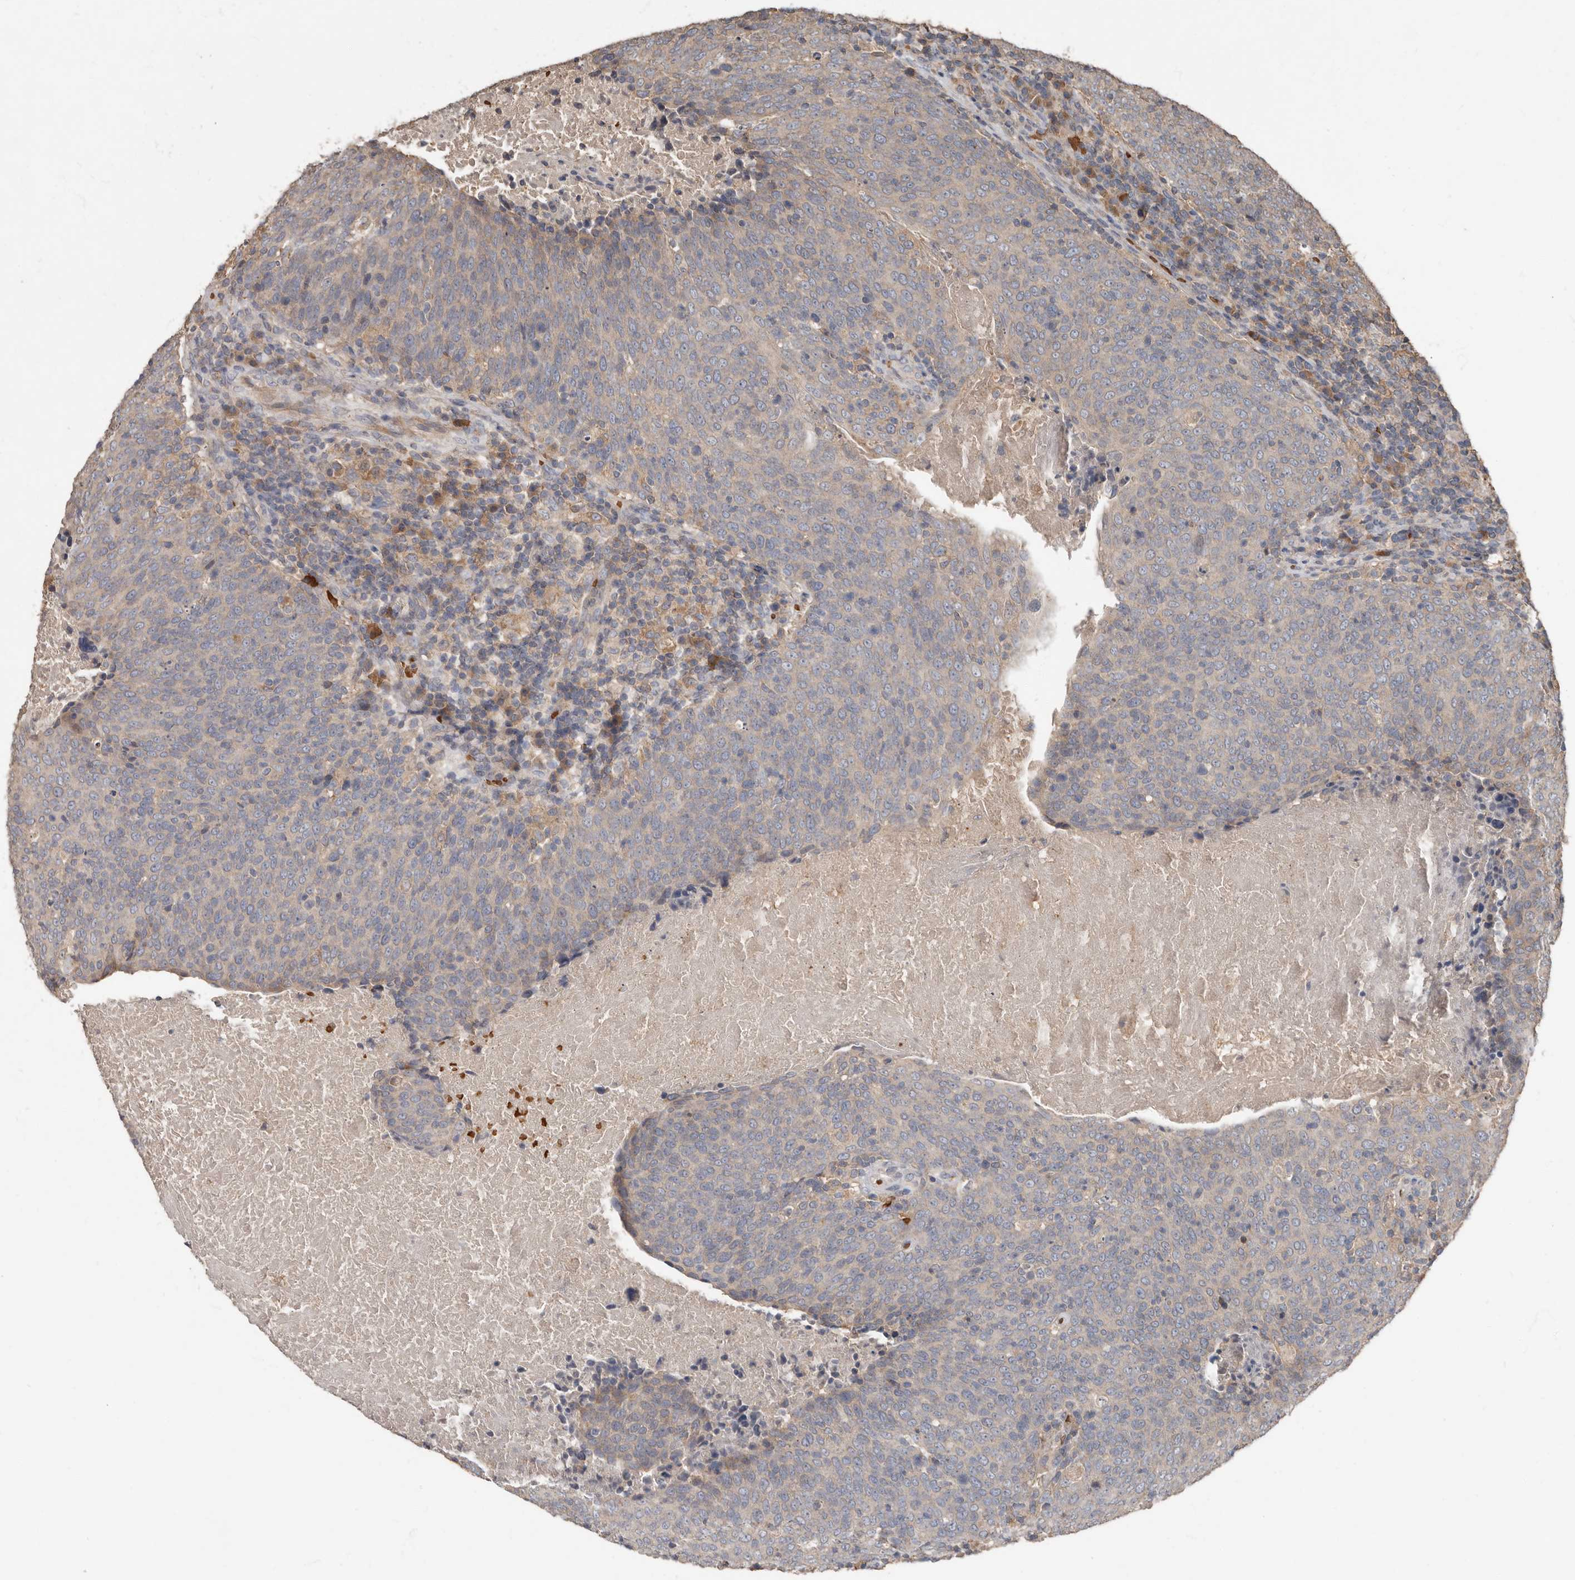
{"staining": {"intensity": "weak", "quantity": "25%-75%", "location": "cytoplasmic/membranous"}, "tissue": "head and neck cancer", "cell_type": "Tumor cells", "image_type": "cancer", "snomed": [{"axis": "morphology", "description": "Squamous cell carcinoma, NOS"}, {"axis": "morphology", "description": "Squamous cell carcinoma, metastatic, NOS"}, {"axis": "topography", "description": "Lymph node"}, {"axis": "topography", "description": "Head-Neck"}], "caption": "Immunohistochemistry of human metastatic squamous cell carcinoma (head and neck) reveals low levels of weak cytoplasmic/membranous staining in about 25%-75% of tumor cells. (Stains: DAB (3,3'-diaminobenzidine) in brown, nuclei in blue, Microscopy: brightfield microscopy at high magnification).", "gene": "KIF26B", "patient": {"sex": "male", "age": 62}}